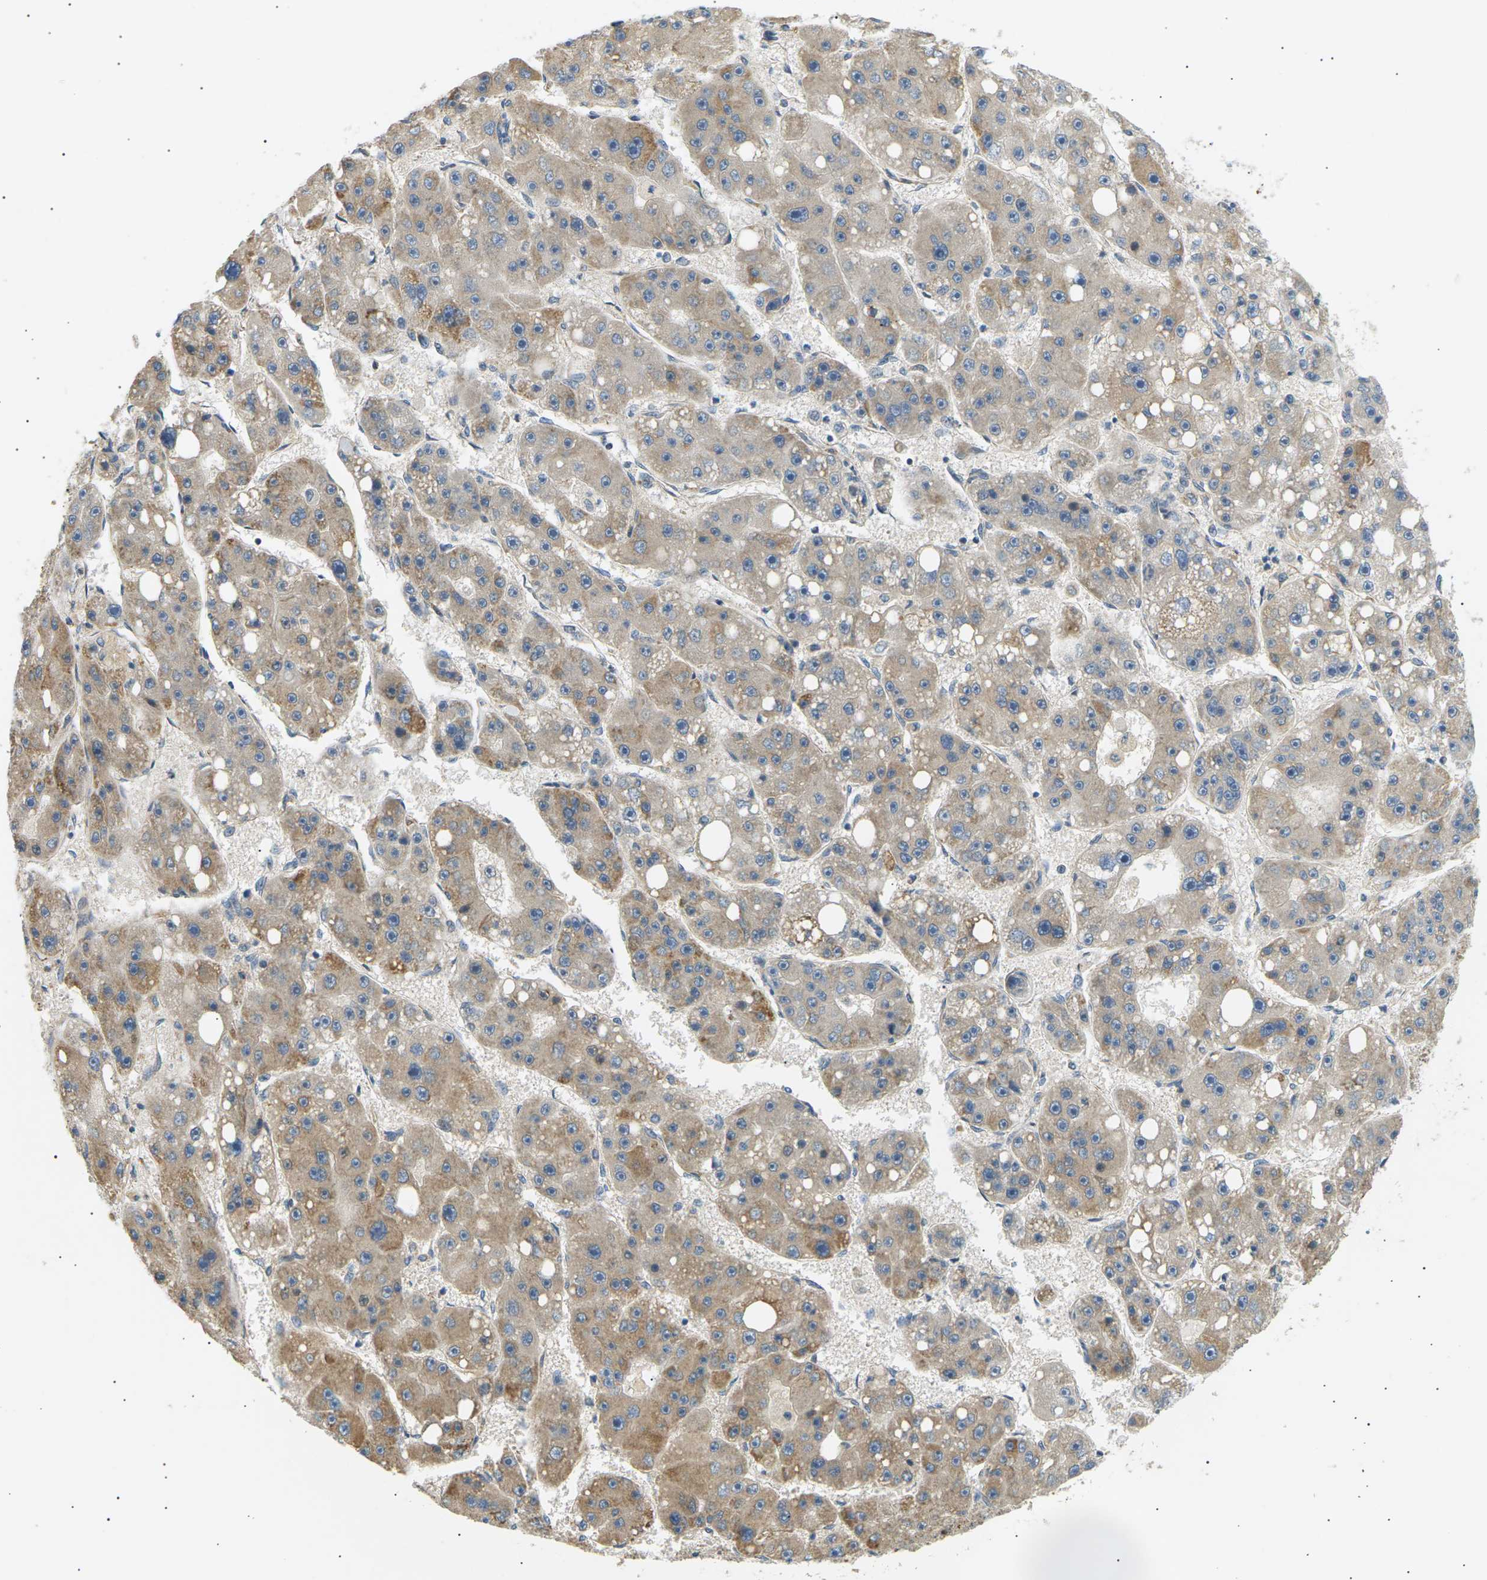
{"staining": {"intensity": "moderate", "quantity": "<25%", "location": "cytoplasmic/membranous"}, "tissue": "liver cancer", "cell_type": "Tumor cells", "image_type": "cancer", "snomed": [{"axis": "morphology", "description": "Carcinoma, Hepatocellular, NOS"}, {"axis": "topography", "description": "Liver"}], "caption": "Tumor cells reveal moderate cytoplasmic/membranous expression in about <25% of cells in hepatocellular carcinoma (liver).", "gene": "TBC1D8", "patient": {"sex": "female", "age": 61}}